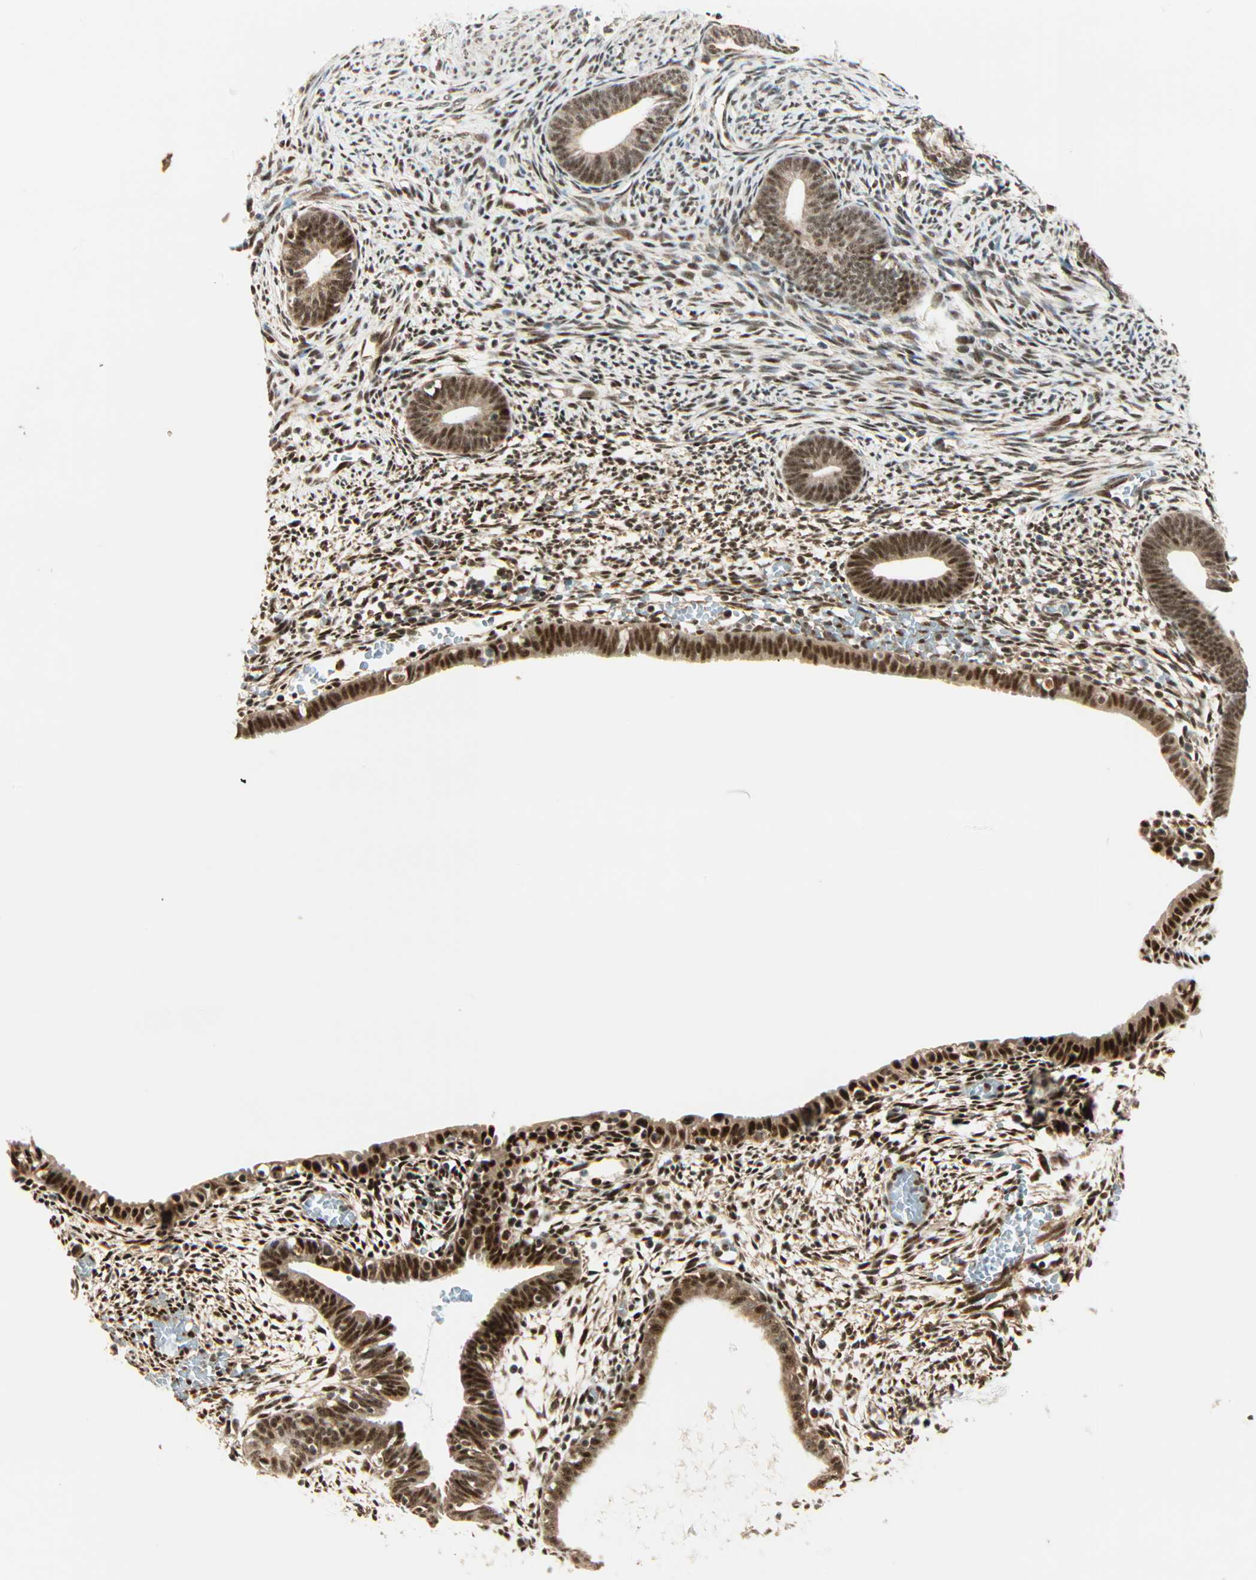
{"staining": {"intensity": "strong", "quantity": "25%-75%", "location": "nuclear"}, "tissue": "endometrium", "cell_type": "Cells in endometrial stroma", "image_type": "normal", "snomed": [{"axis": "morphology", "description": "Normal tissue, NOS"}, {"axis": "morphology", "description": "Atrophy, NOS"}, {"axis": "topography", "description": "Uterus"}, {"axis": "topography", "description": "Endometrium"}], "caption": "Endometrium stained with immunohistochemistry (IHC) shows strong nuclear staining in approximately 25%-75% of cells in endometrial stroma.", "gene": "PNPLA6", "patient": {"sex": "female", "age": 68}}